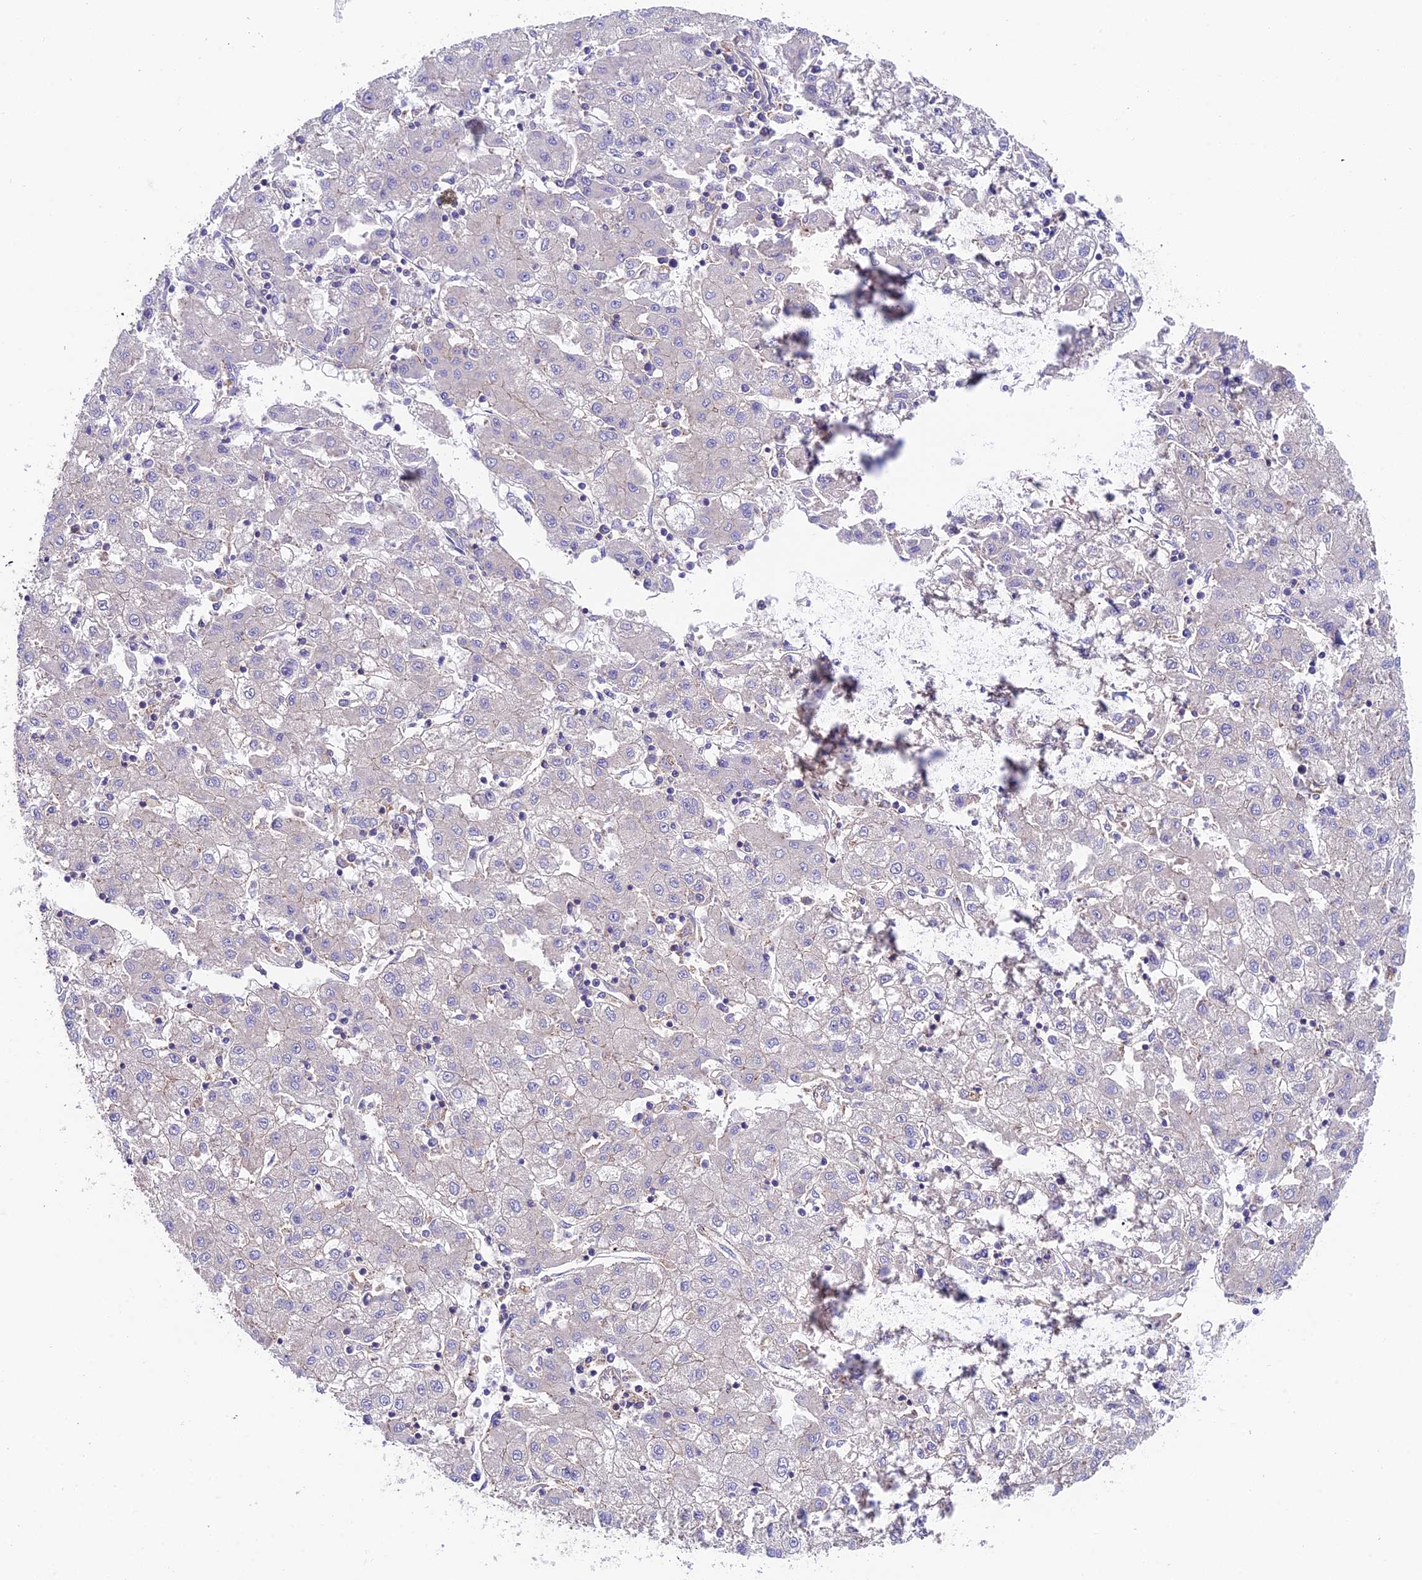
{"staining": {"intensity": "negative", "quantity": "none", "location": "none"}, "tissue": "liver cancer", "cell_type": "Tumor cells", "image_type": "cancer", "snomed": [{"axis": "morphology", "description": "Carcinoma, Hepatocellular, NOS"}, {"axis": "topography", "description": "Liver"}], "caption": "Tumor cells show no significant expression in liver cancer (hepatocellular carcinoma). (Immunohistochemistry, brightfield microscopy, high magnification).", "gene": "QRFP", "patient": {"sex": "male", "age": 72}}